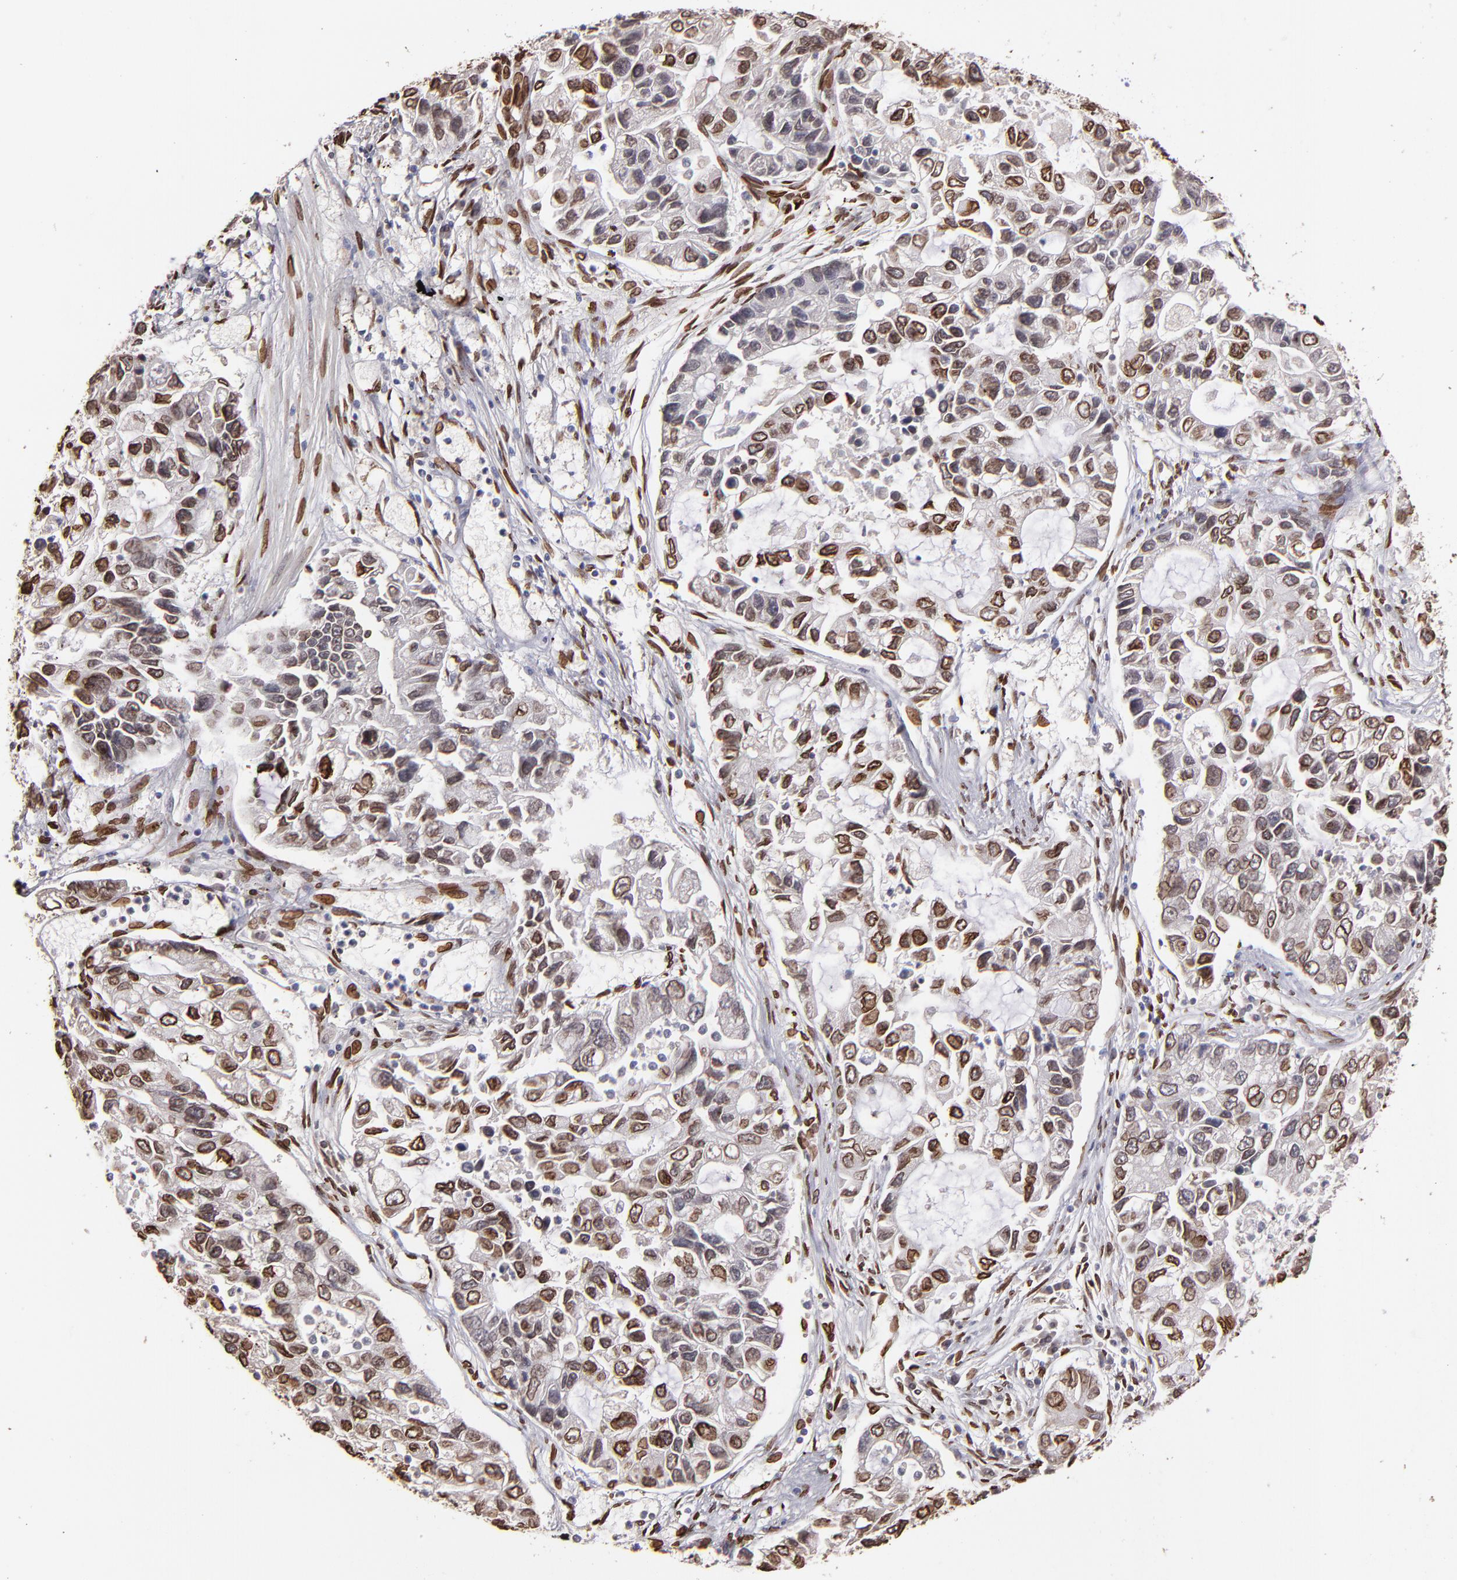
{"staining": {"intensity": "moderate", "quantity": ">75%", "location": "cytoplasmic/membranous,nuclear"}, "tissue": "lung cancer", "cell_type": "Tumor cells", "image_type": "cancer", "snomed": [{"axis": "morphology", "description": "Adenocarcinoma, NOS"}, {"axis": "topography", "description": "Lung"}], "caption": "This image shows immunohistochemistry staining of lung adenocarcinoma, with medium moderate cytoplasmic/membranous and nuclear positivity in about >75% of tumor cells.", "gene": "PUM3", "patient": {"sex": "female", "age": 51}}